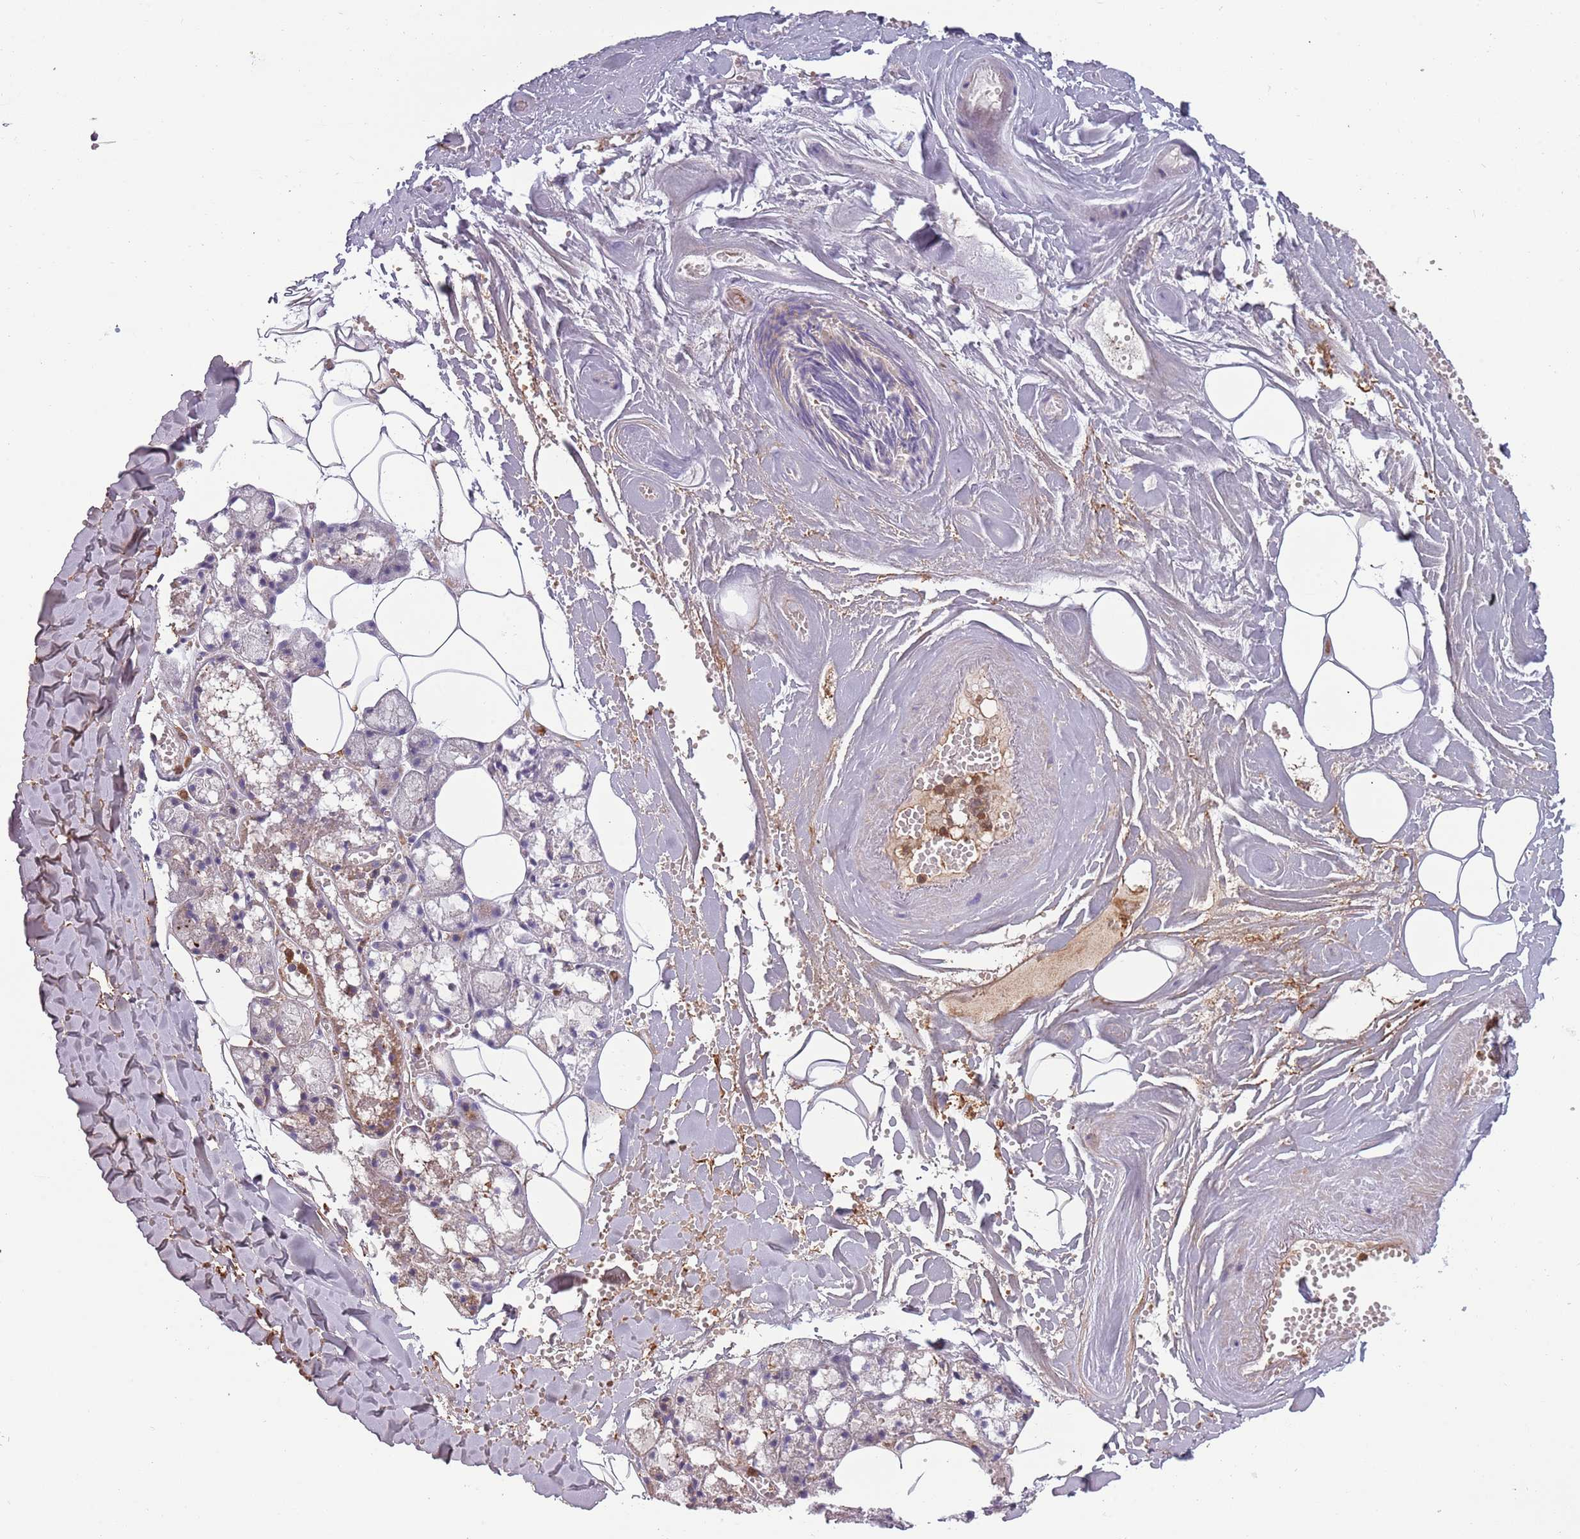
{"staining": {"intensity": "weak", "quantity": "<25%", "location": "cytoplasmic/membranous"}, "tissue": "salivary gland", "cell_type": "Glandular cells", "image_type": "normal", "snomed": [{"axis": "morphology", "description": "Normal tissue, NOS"}, {"axis": "topography", "description": "Salivary gland"}], "caption": "There is no significant positivity in glandular cells of salivary gland. (Stains: DAB IHC with hematoxylin counter stain, Microscopy: brightfield microscopy at high magnification).", "gene": "NADK", "patient": {"sex": "male", "age": 62}}